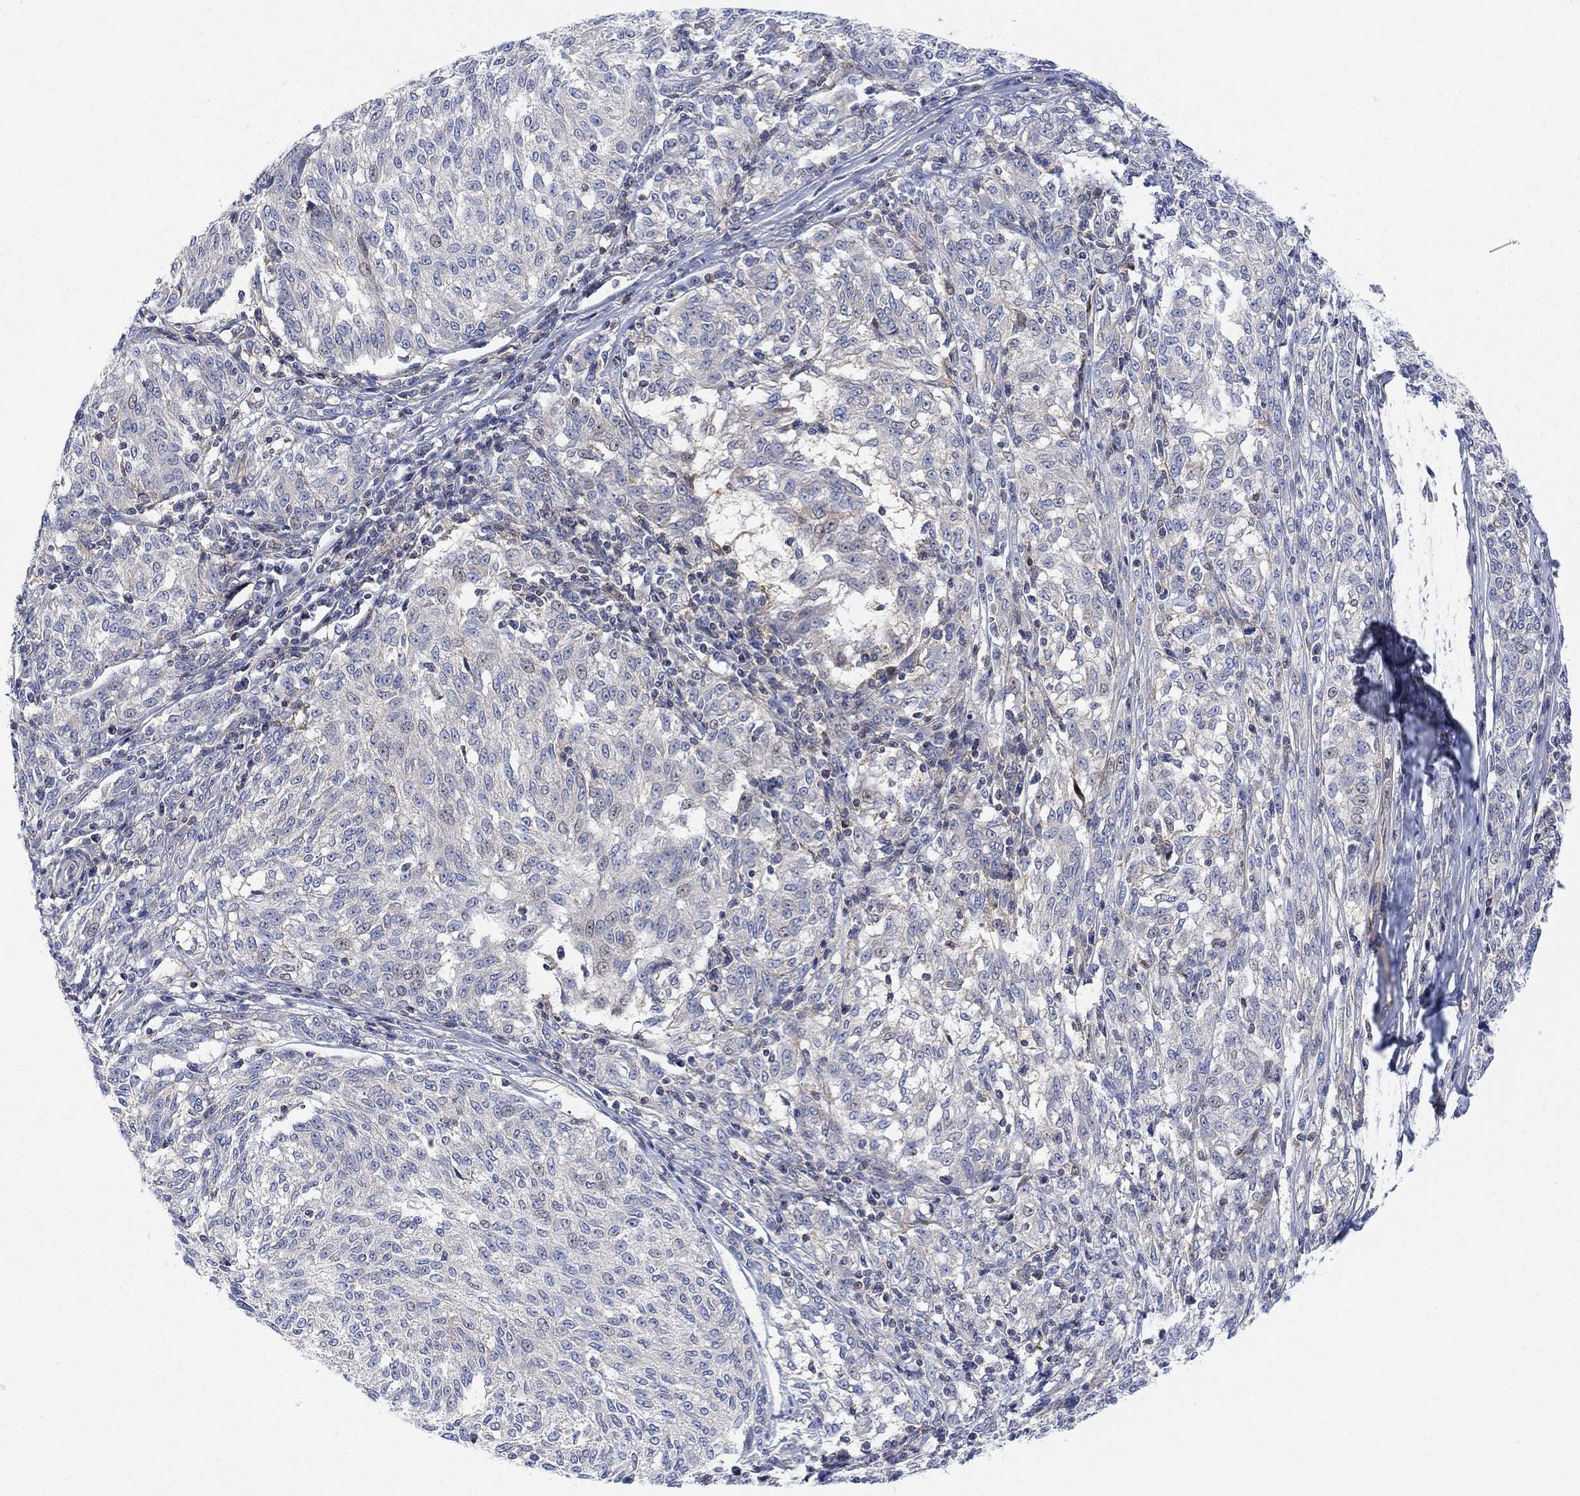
{"staining": {"intensity": "negative", "quantity": "none", "location": "none"}, "tissue": "melanoma", "cell_type": "Tumor cells", "image_type": "cancer", "snomed": [{"axis": "morphology", "description": "Malignant melanoma, NOS"}, {"axis": "topography", "description": "Skin"}], "caption": "This image is of melanoma stained with immunohistochemistry to label a protein in brown with the nuclei are counter-stained blue. There is no expression in tumor cells. (DAB IHC, high magnification).", "gene": "ARSK", "patient": {"sex": "female", "age": 72}}